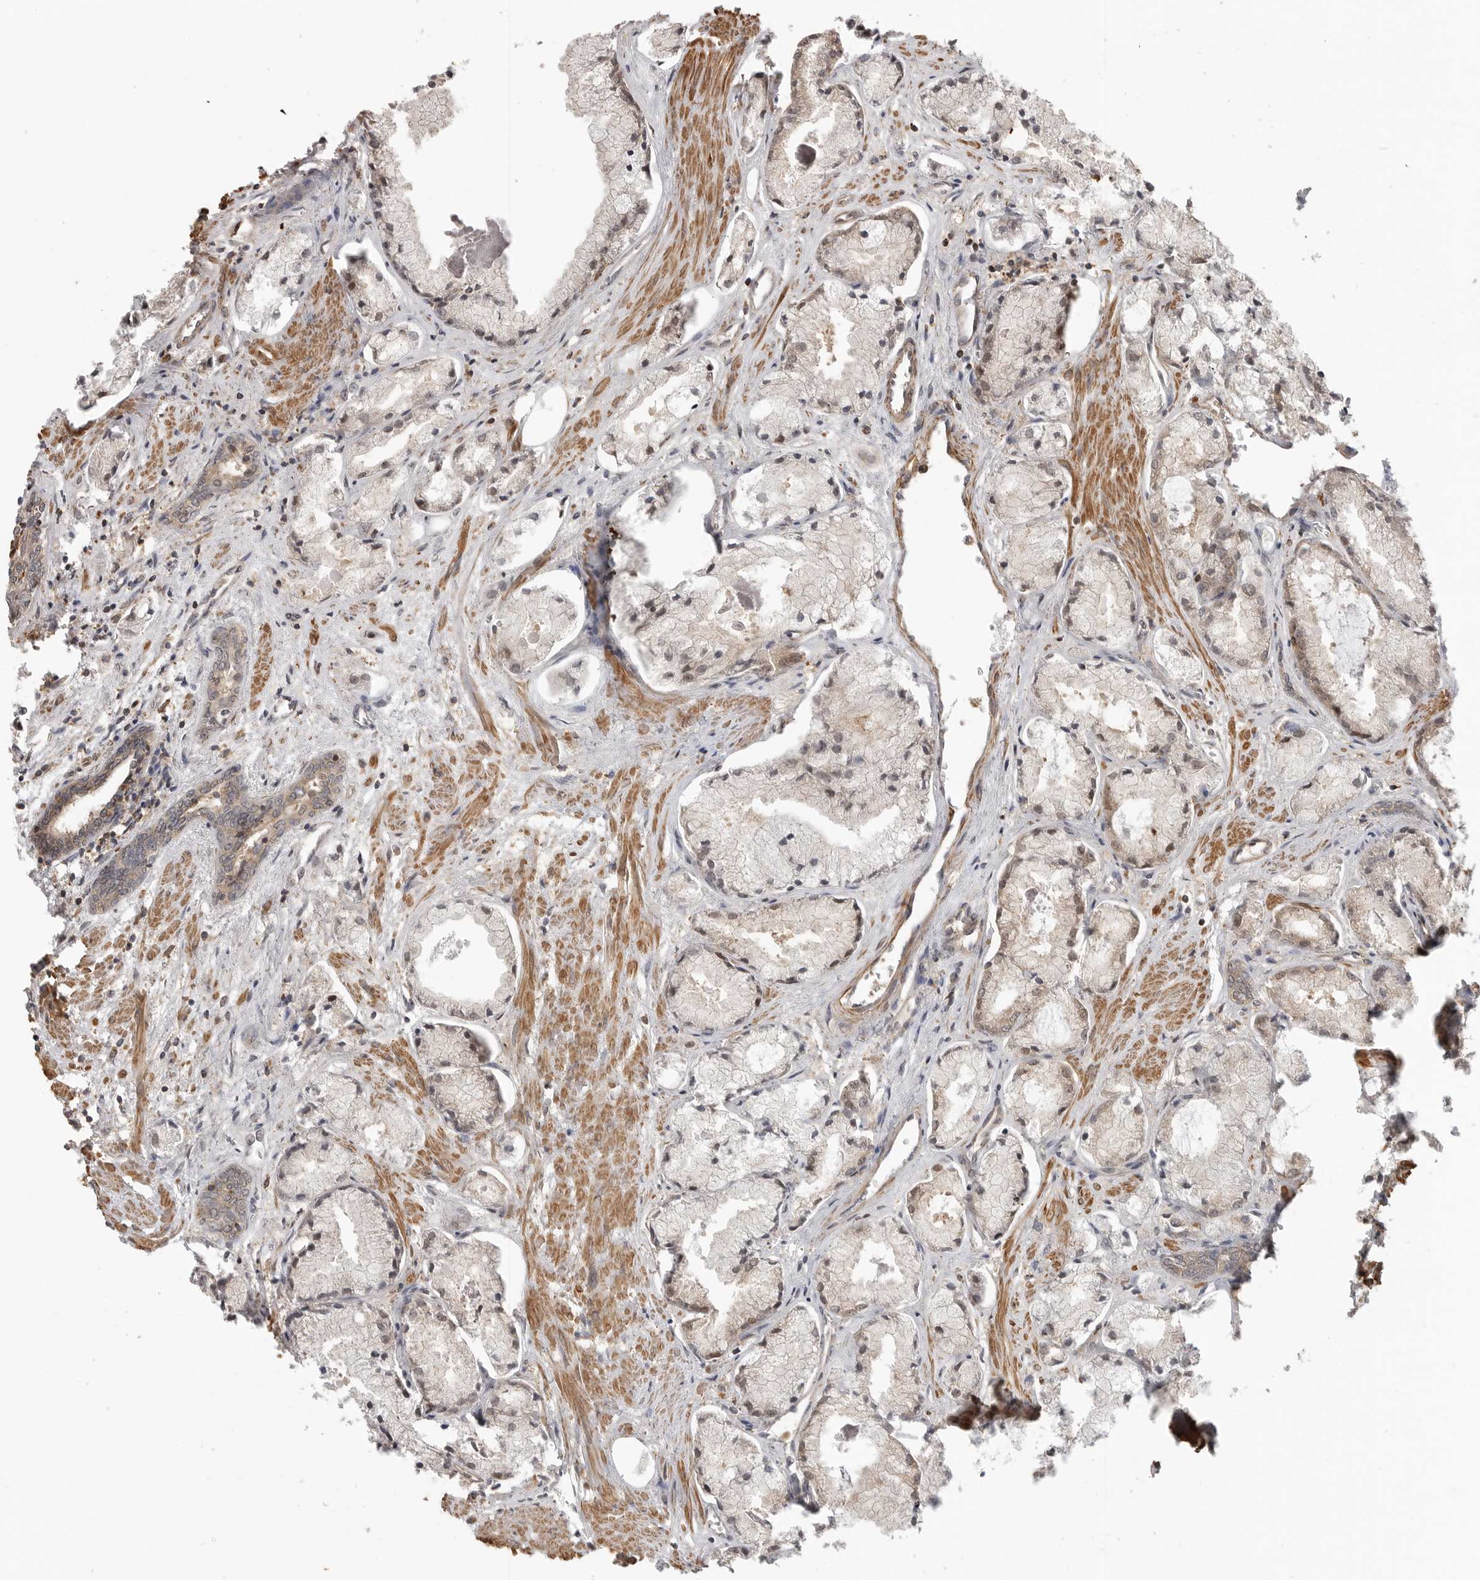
{"staining": {"intensity": "weak", "quantity": "<25%", "location": "cytoplasmic/membranous"}, "tissue": "prostate cancer", "cell_type": "Tumor cells", "image_type": "cancer", "snomed": [{"axis": "morphology", "description": "Adenocarcinoma, High grade"}, {"axis": "topography", "description": "Prostate"}], "caption": "Prostate cancer (adenocarcinoma (high-grade)) stained for a protein using immunohistochemistry (IHC) shows no expression tumor cells.", "gene": "ERN1", "patient": {"sex": "male", "age": 50}}